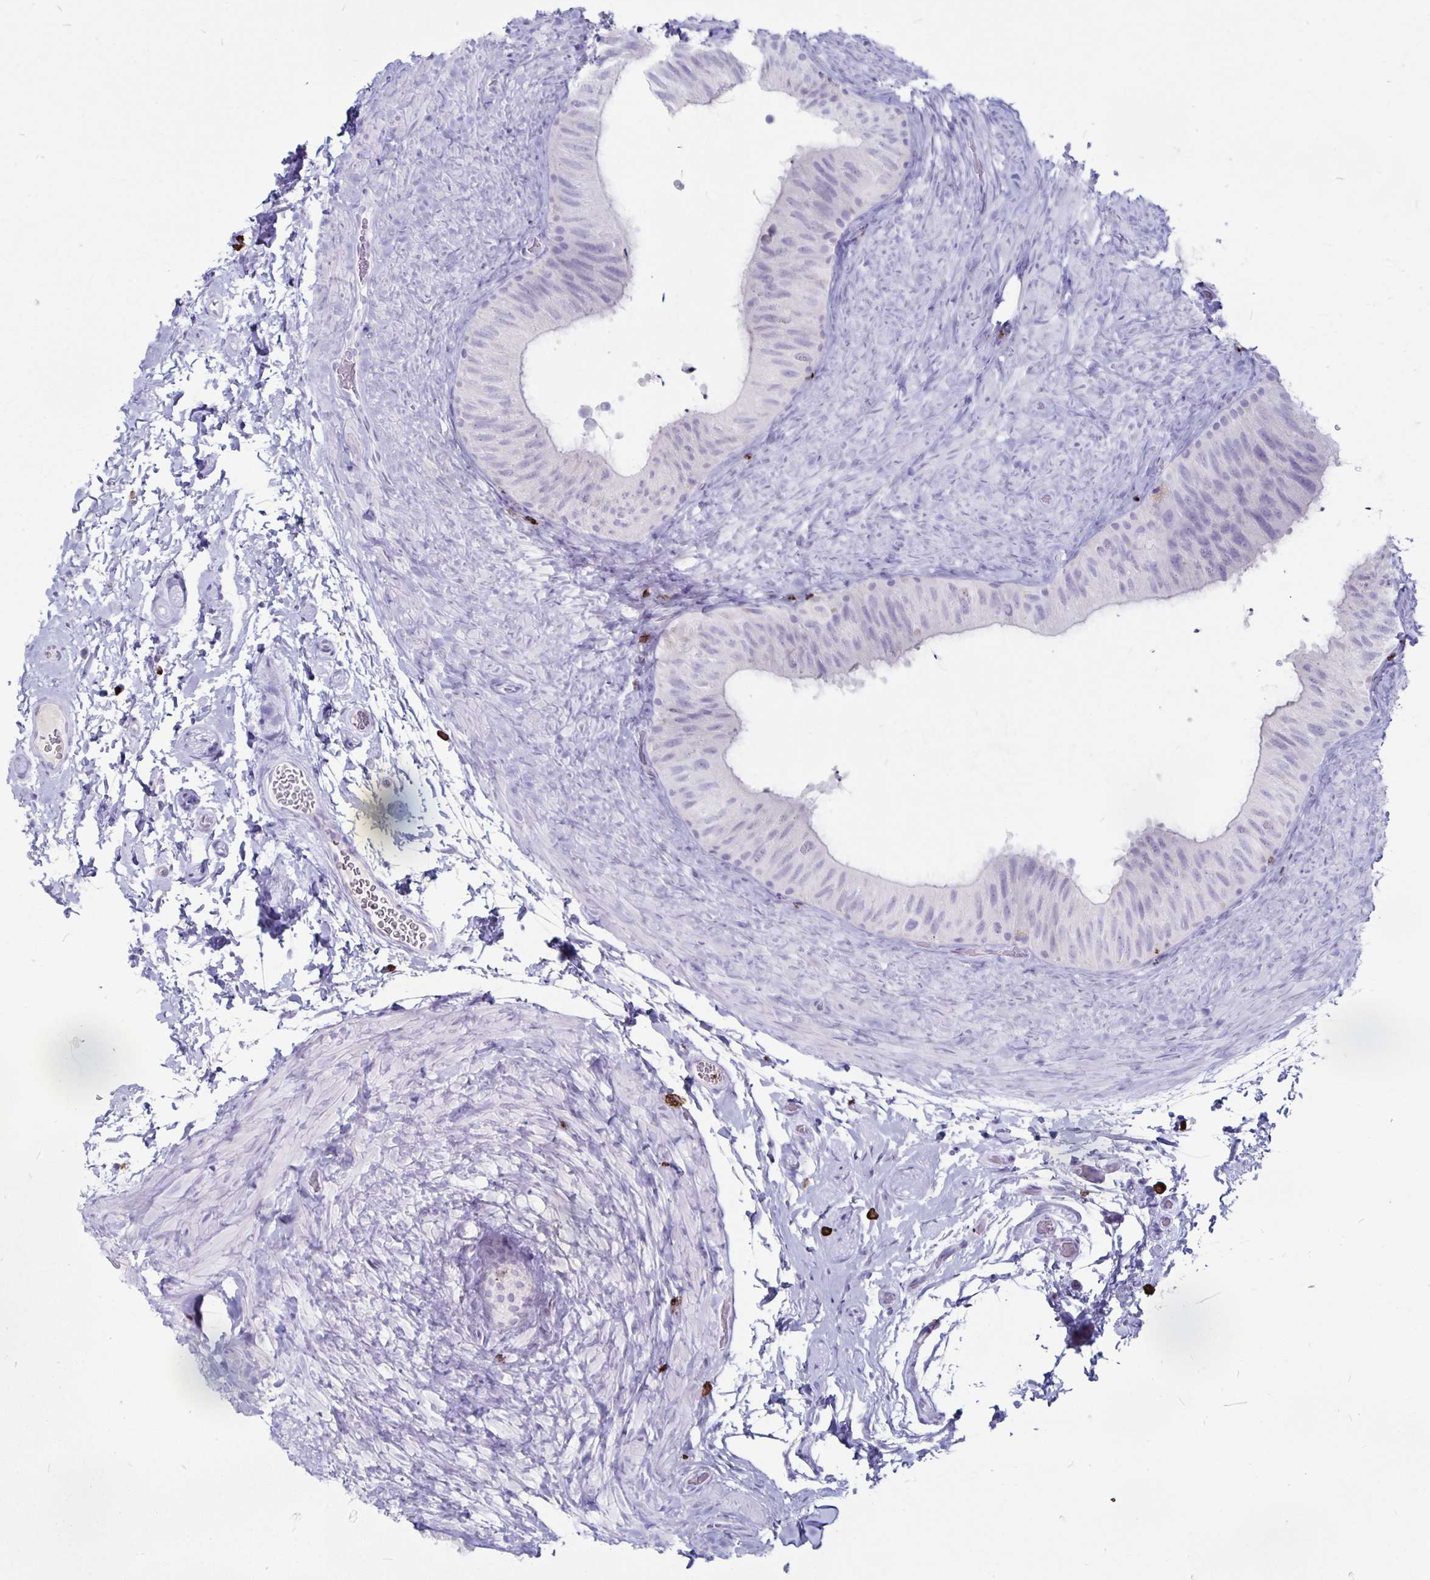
{"staining": {"intensity": "negative", "quantity": "none", "location": "none"}, "tissue": "epididymis", "cell_type": "Glandular cells", "image_type": "normal", "snomed": [{"axis": "morphology", "description": "Normal tissue, NOS"}, {"axis": "topography", "description": "Epididymis, spermatic cord, NOS"}, {"axis": "topography", "description": "Epididymis"}], "caption": "Glandular cells are negative for protein expression in unremarkable human epididymis. (DAB immunohistochemistry (IHC) with hematoxylin counter stain).", "gene": "GZMK", "patient": {"sex": "male", "age": 31}}